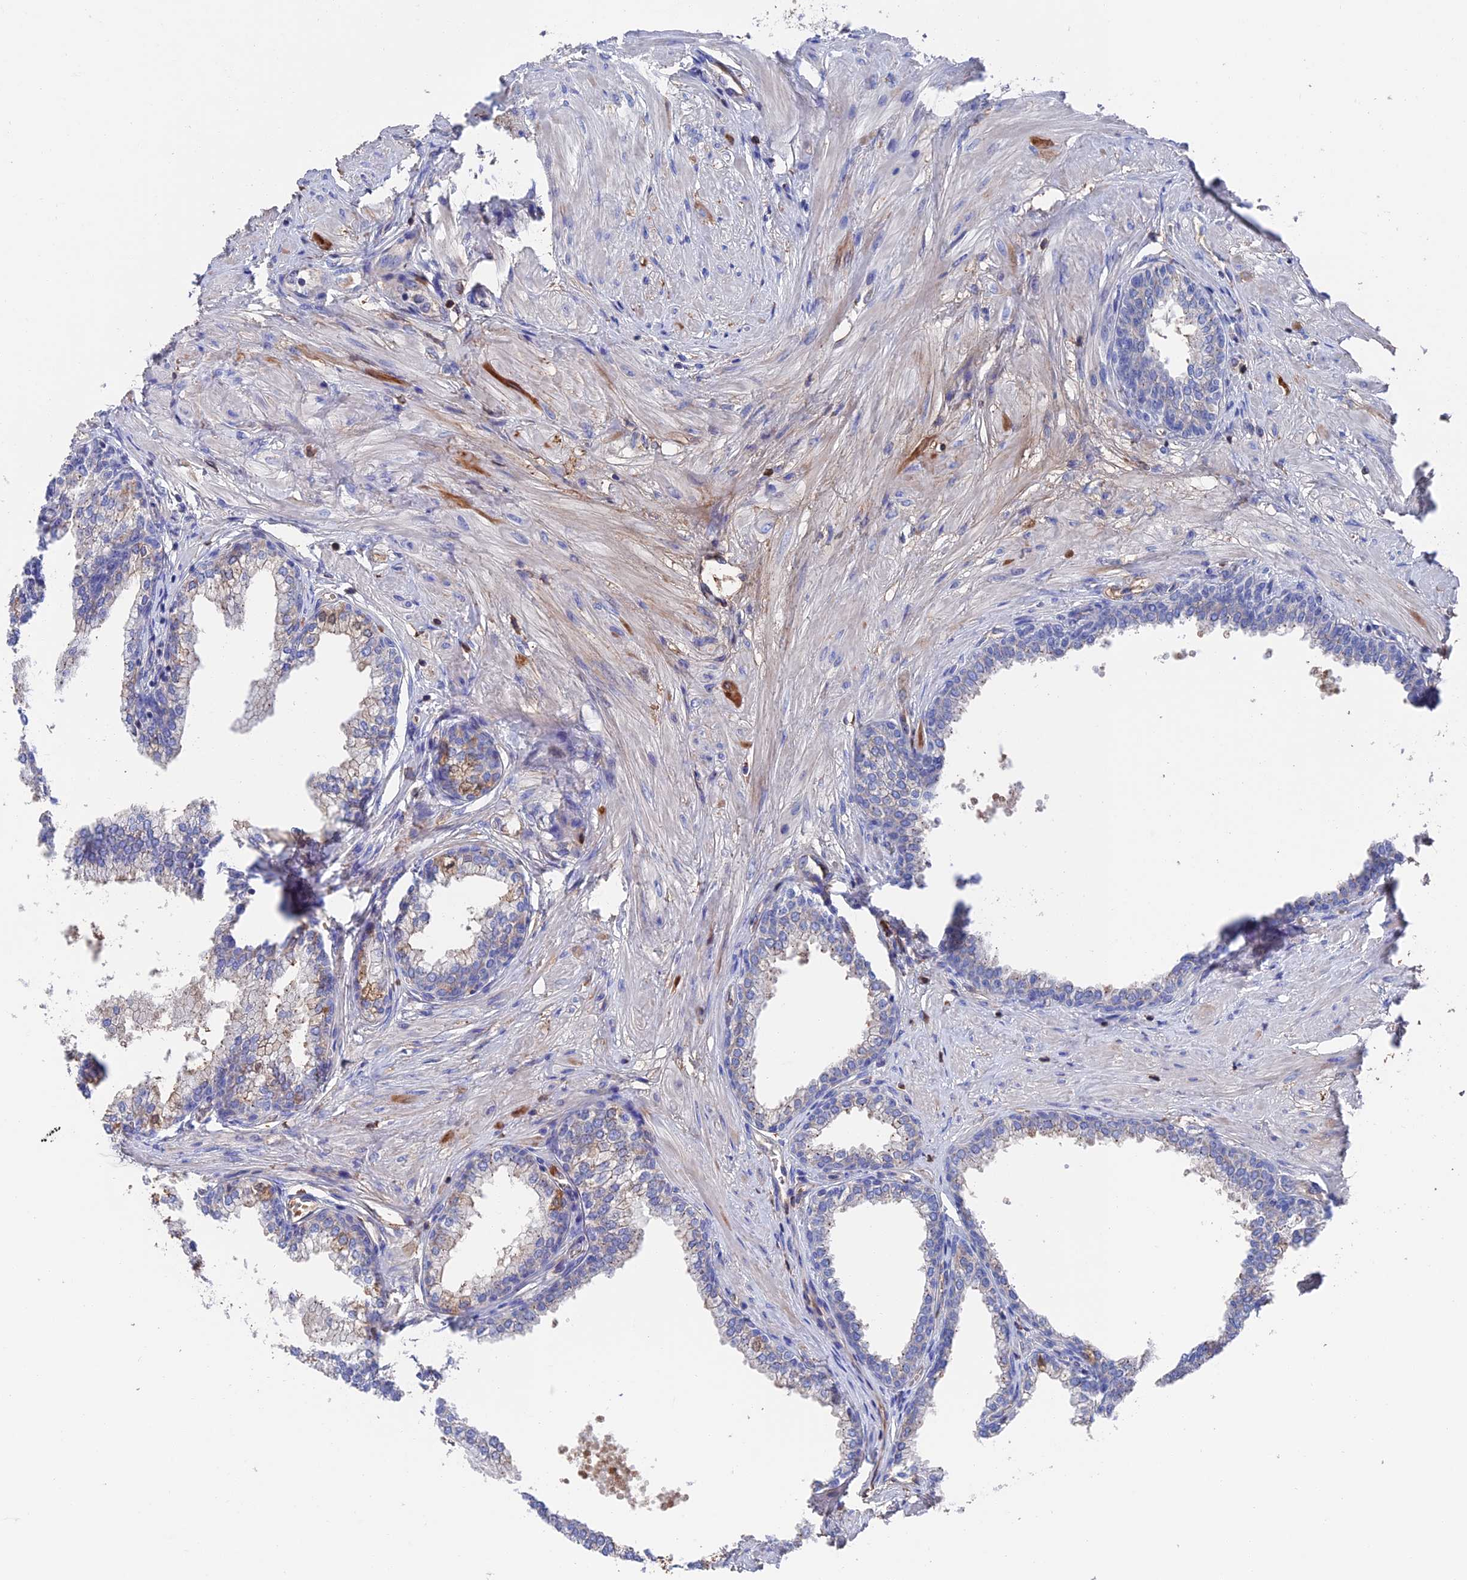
{"staining": {"intensity": "moderate", "quantity": "<25%", "location": "cytoplasmic/membranous"}, "tissue": "prostate", "cell_type": "Glandular cells", "image_type": "normal", "snomed": [{"axis": "morphology", "description": "Normal tissue, NOS"}, {"axis": "morphology", "description": "Urothelial carcinoma, Low grade"}, {"axis": "topography", "description": "Urinary bladder"}, {"axis": "topography", "description": "Prostate"}], "caption": "Protein expression analysis of normal human prostate reveals moderate cytoplasmic/membranous staining in about <25% of glandular cells.", "gene": "HPF1", "patient": {"sex": "male", "age": 60}}